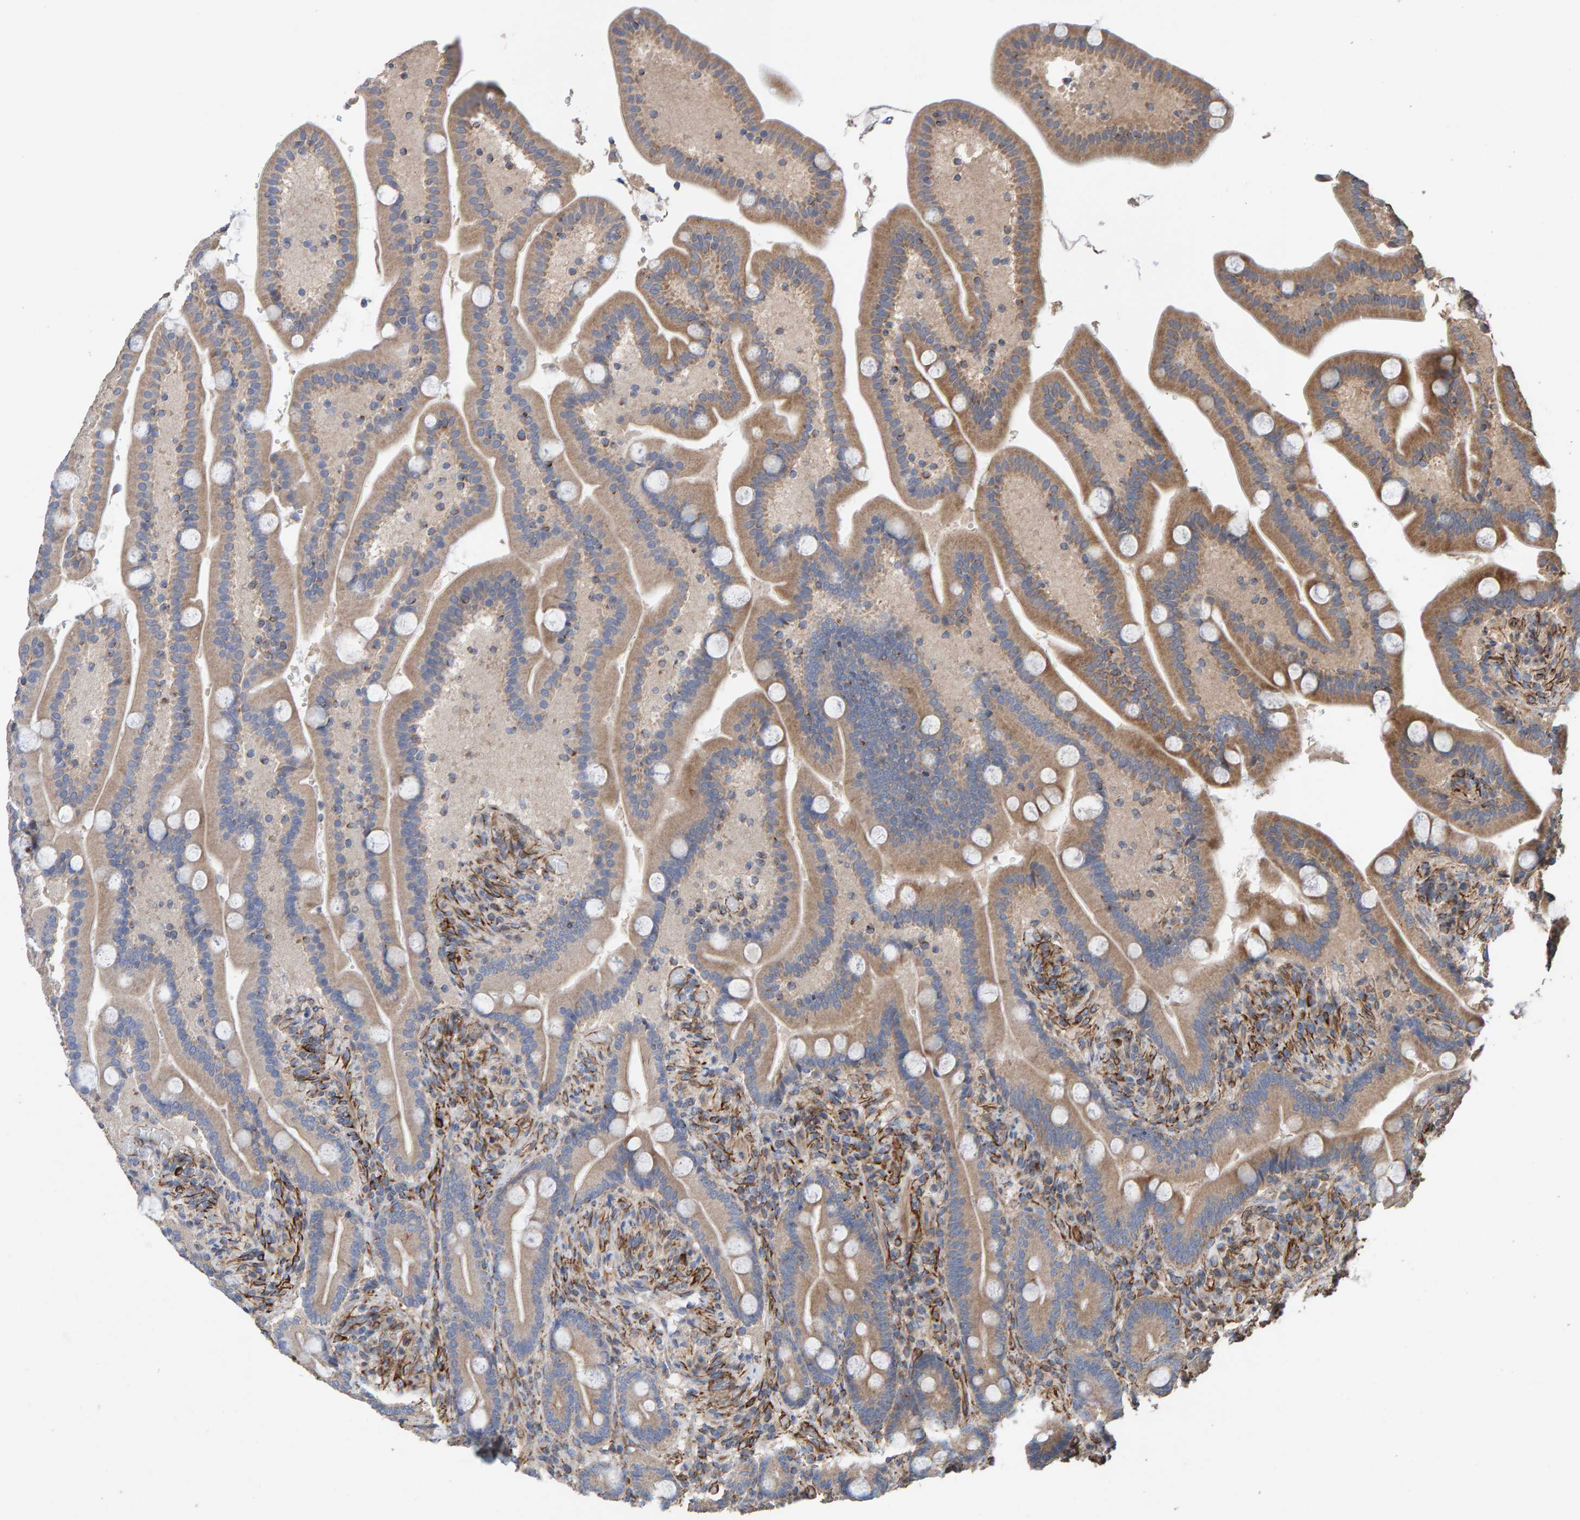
{"staining": {"intensity": "moderate", "quantity": ">75%", "location": "cytoplasmic/membranous"}, "tissue": "duodenum", "cell_type": "Glandular cells", "image_type": "normal", "snomed": [{"axis": "morphology", "description": "Normal tissue, NOS"}, {"axis": "topography", "description": "Duodenum"}], "caption": "A brown stain shows moderate cytoplasmic/membranous staining of a protein in glandular cells of normal duodenum.", "gene": "ZNF347", "patient": {"sex": "male", "age": 54}}